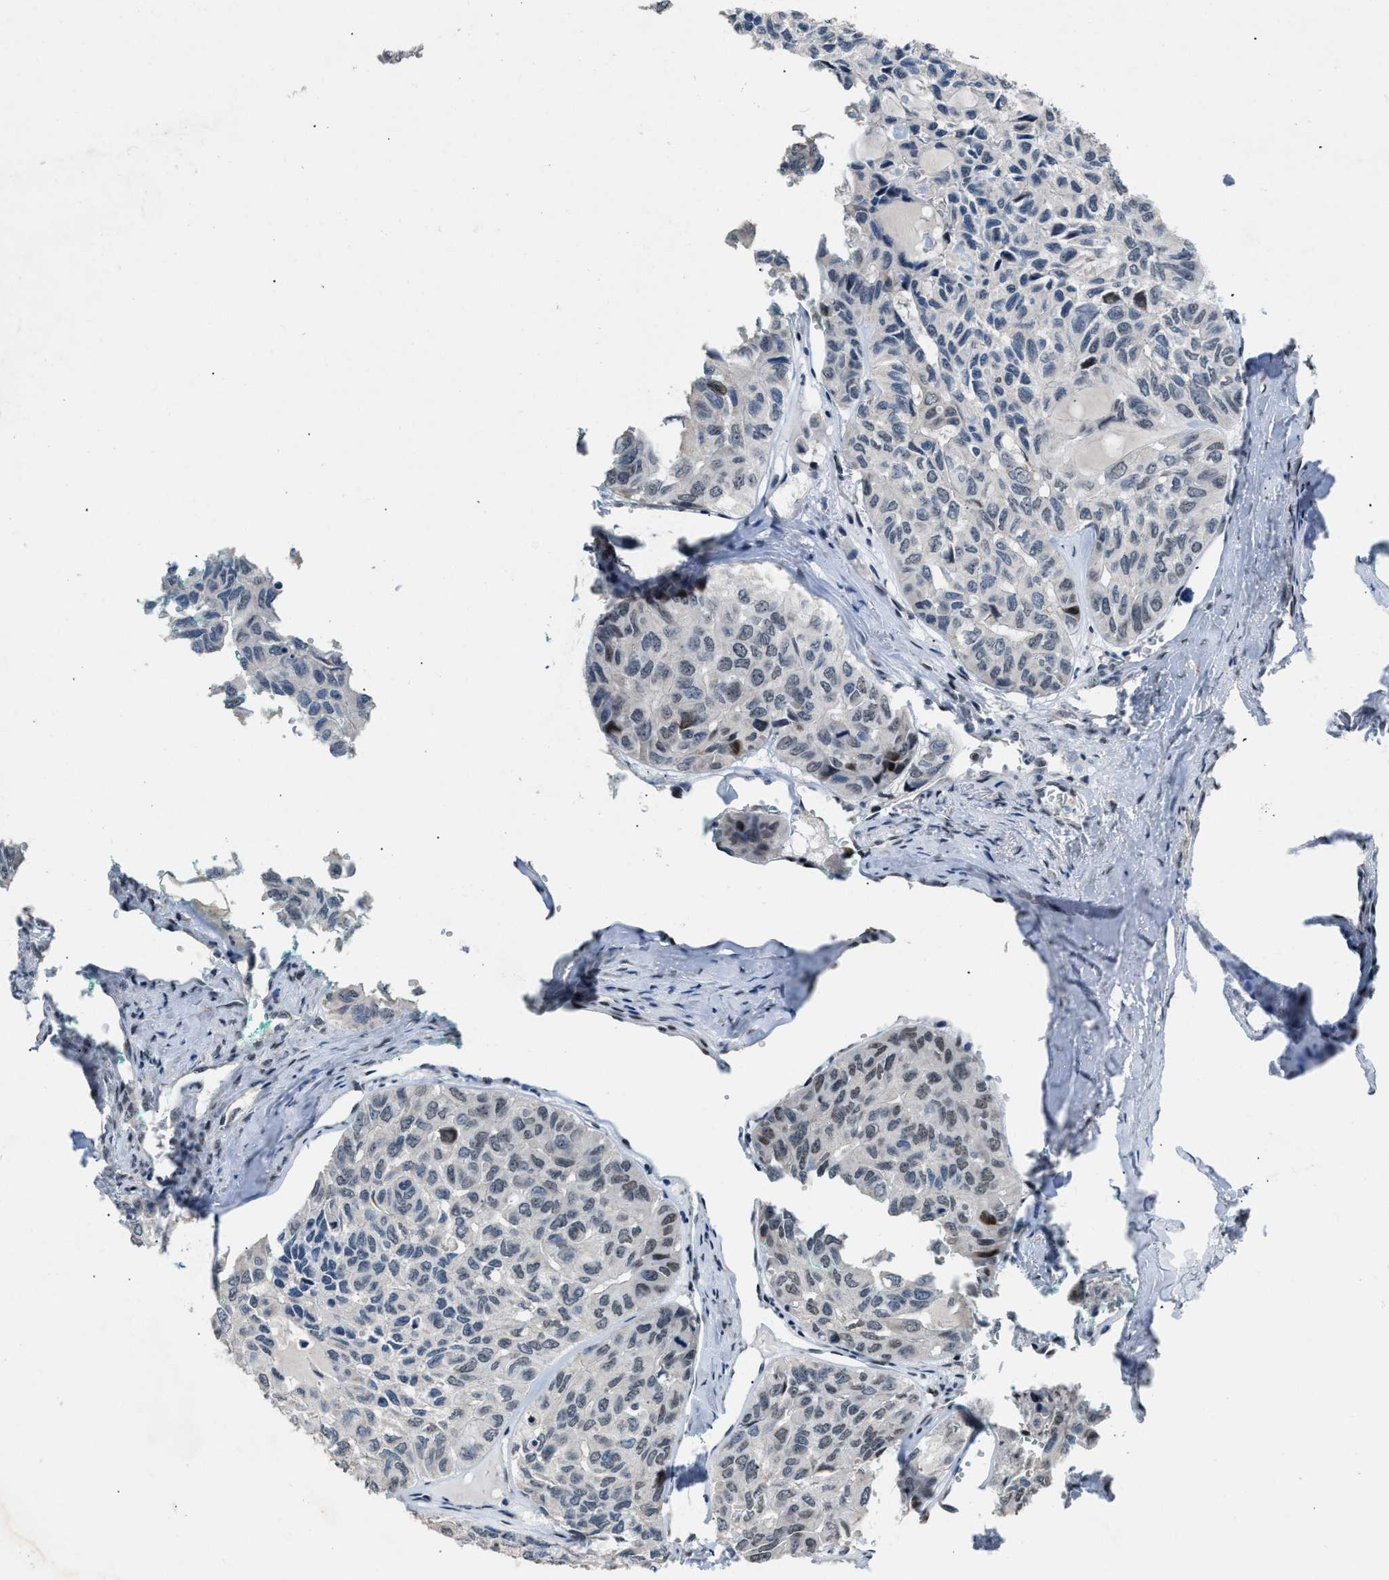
{"staining": {"intensity": "negative", "quantity": "none", "location": "none"}, "tissue": "head and neck cancer", "cell_type": "Tumor cells", "image_type": "cancer", "snomed": [{"axis": "morphology", "description": "Adenocarcinoma, NOS"}, {"axis": "topography", "description": "Salivary gland, NOS"}, {"axis": "topography", "description": "Head-Neck"}], "caption": "Human adenocarcinoma (head and neck) stained for a protein using immunohistochemistry displays no staining in tumor cells.", "gene": "SETDB1", "patient": {"sex": "female", "age": 76}}